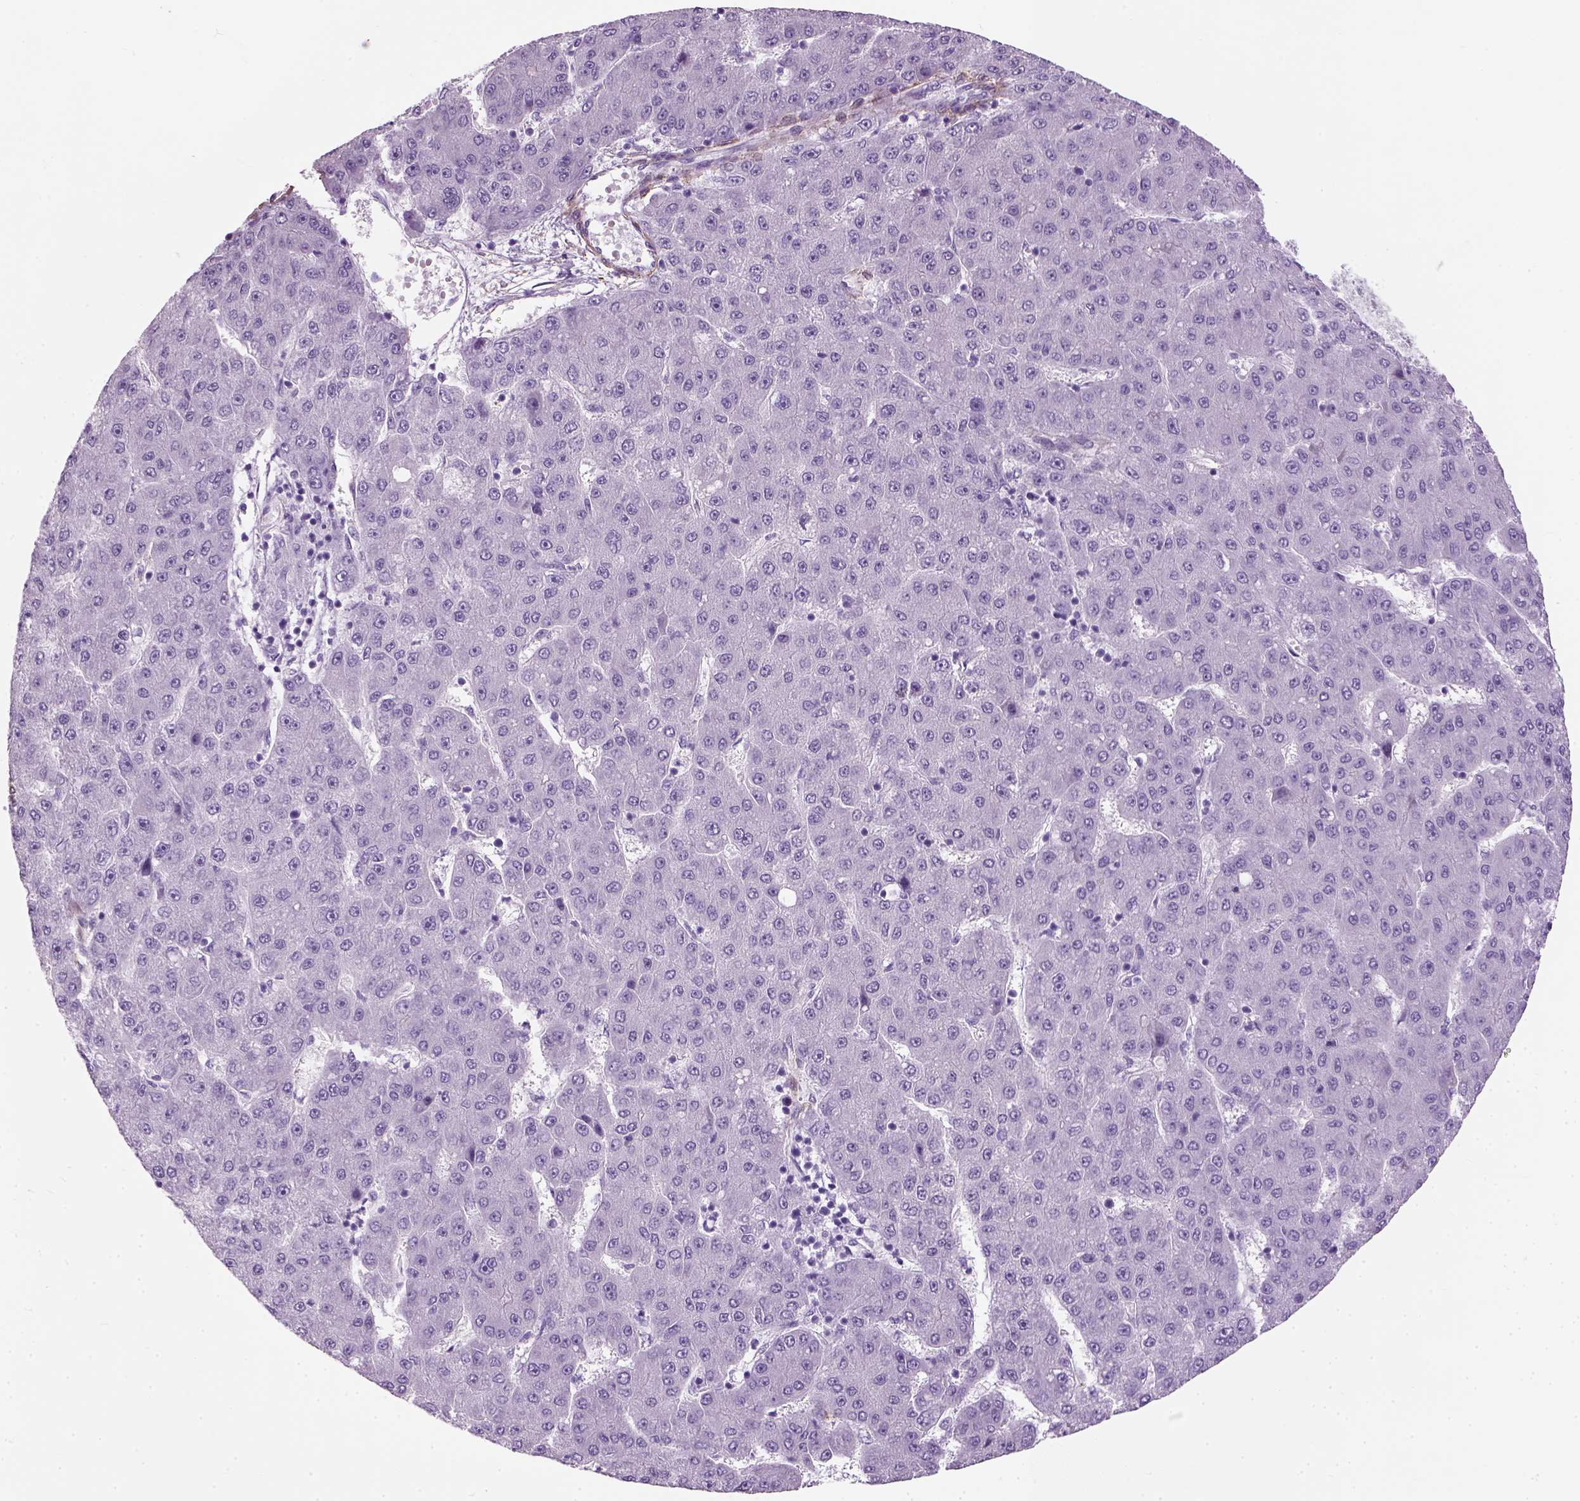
{"staining": {"intensity": "negative", "quantity": "none", "location": "none"}, "tissue": "liver cancer", "cell_type": "Tumor cells", "image_type": "cancer", "snomed": [{"axis": "morphology", "description": "Carcinoma, Hepatocellular, NOS"}, {"axis": "topography", "description": "Liver"}], "caption": "This is an IHC histopathology image of liver hepatocellular carcinoma. There is no expression in tumor cells.", "gene": "FAM161A", "patient": {"sex": "male", "age": 67}}